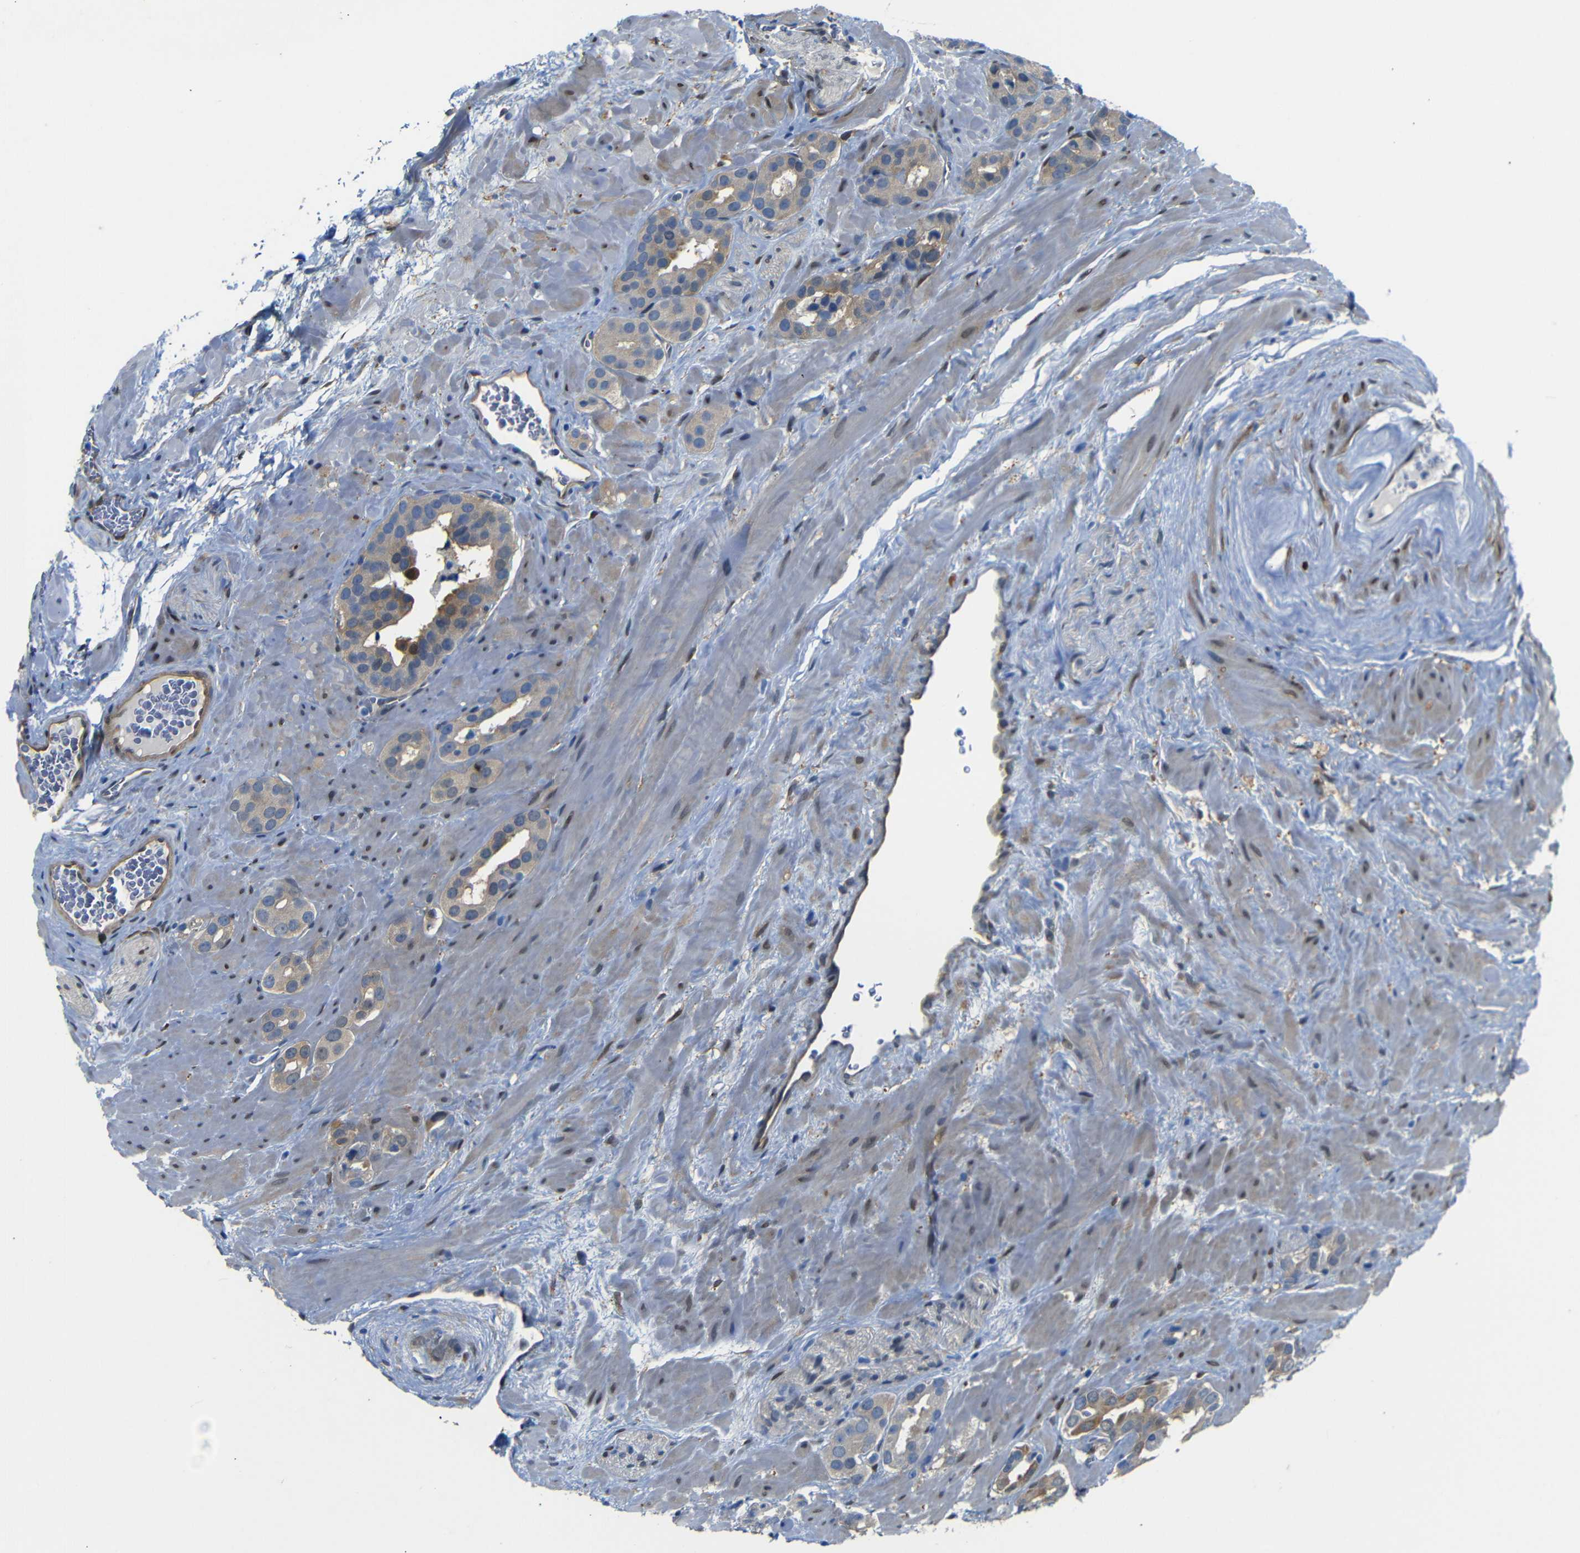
{"staining": {"intensity": "weak", "quantity": ">75%", "location": "cytoplasmic/membranous"}, "tissue": "prostate cancer", "cell_type": "Tumor cells", "image_type": "cancer", "snomed": [{"axis": "morphology", "description": "Adenocarcinoma, High grade"}, {"axis": "topography", "description": "Prostate"}], "caption": "Protein staining by IHC demonstrates weak cytoplasmic/membranous expression in about >75% of tumor cells in prostate cancer (adenocarcinoma (high-grade)). The staining is performed using DAB brown chromogen to label protein expression. The nuclei are counter-stained blue using hematoxylin.", "gene": "YAP1", "patient": {"sex": "male", "age": 64}}